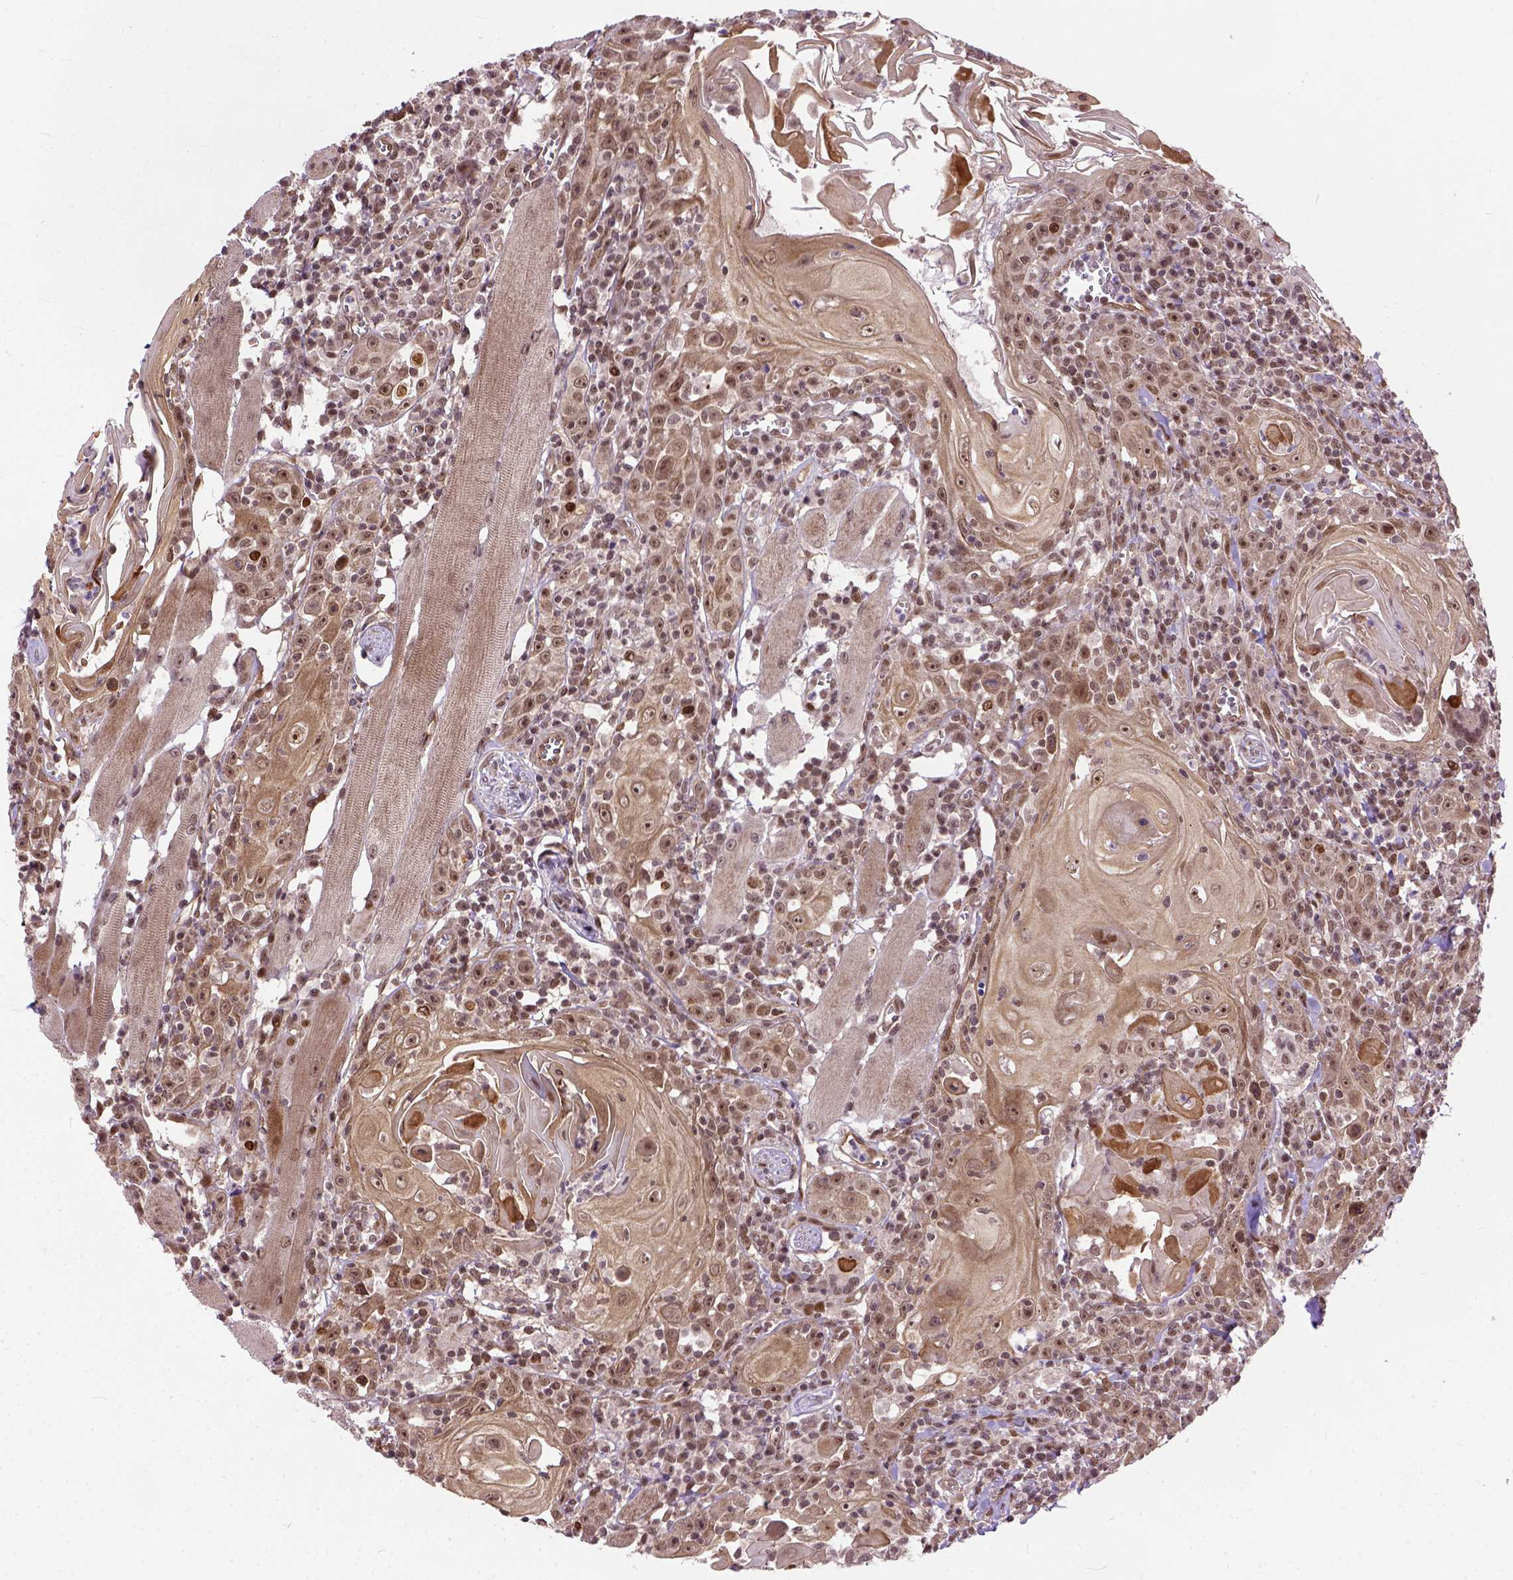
{"staining": {"intensity": "moderate", "quantity": ">75%", "location": "nuclear"}, "tissue": "head and neck cancer", "cell_type": "Tumor cells", "image_type": "cancer", "snomed": [{"axis": "morphology", "description": "Squamous cell carcinoma, NOS"}, {"axis": "topography", "description": "Head-Neck"}], "caption": "A brown stain labels moderate nuclear staining of a protein in human head and neck squamous cell carcinoma tumor cells.", "gene": "ZNF630", "patient": {"sex": "male", "age": 52}}